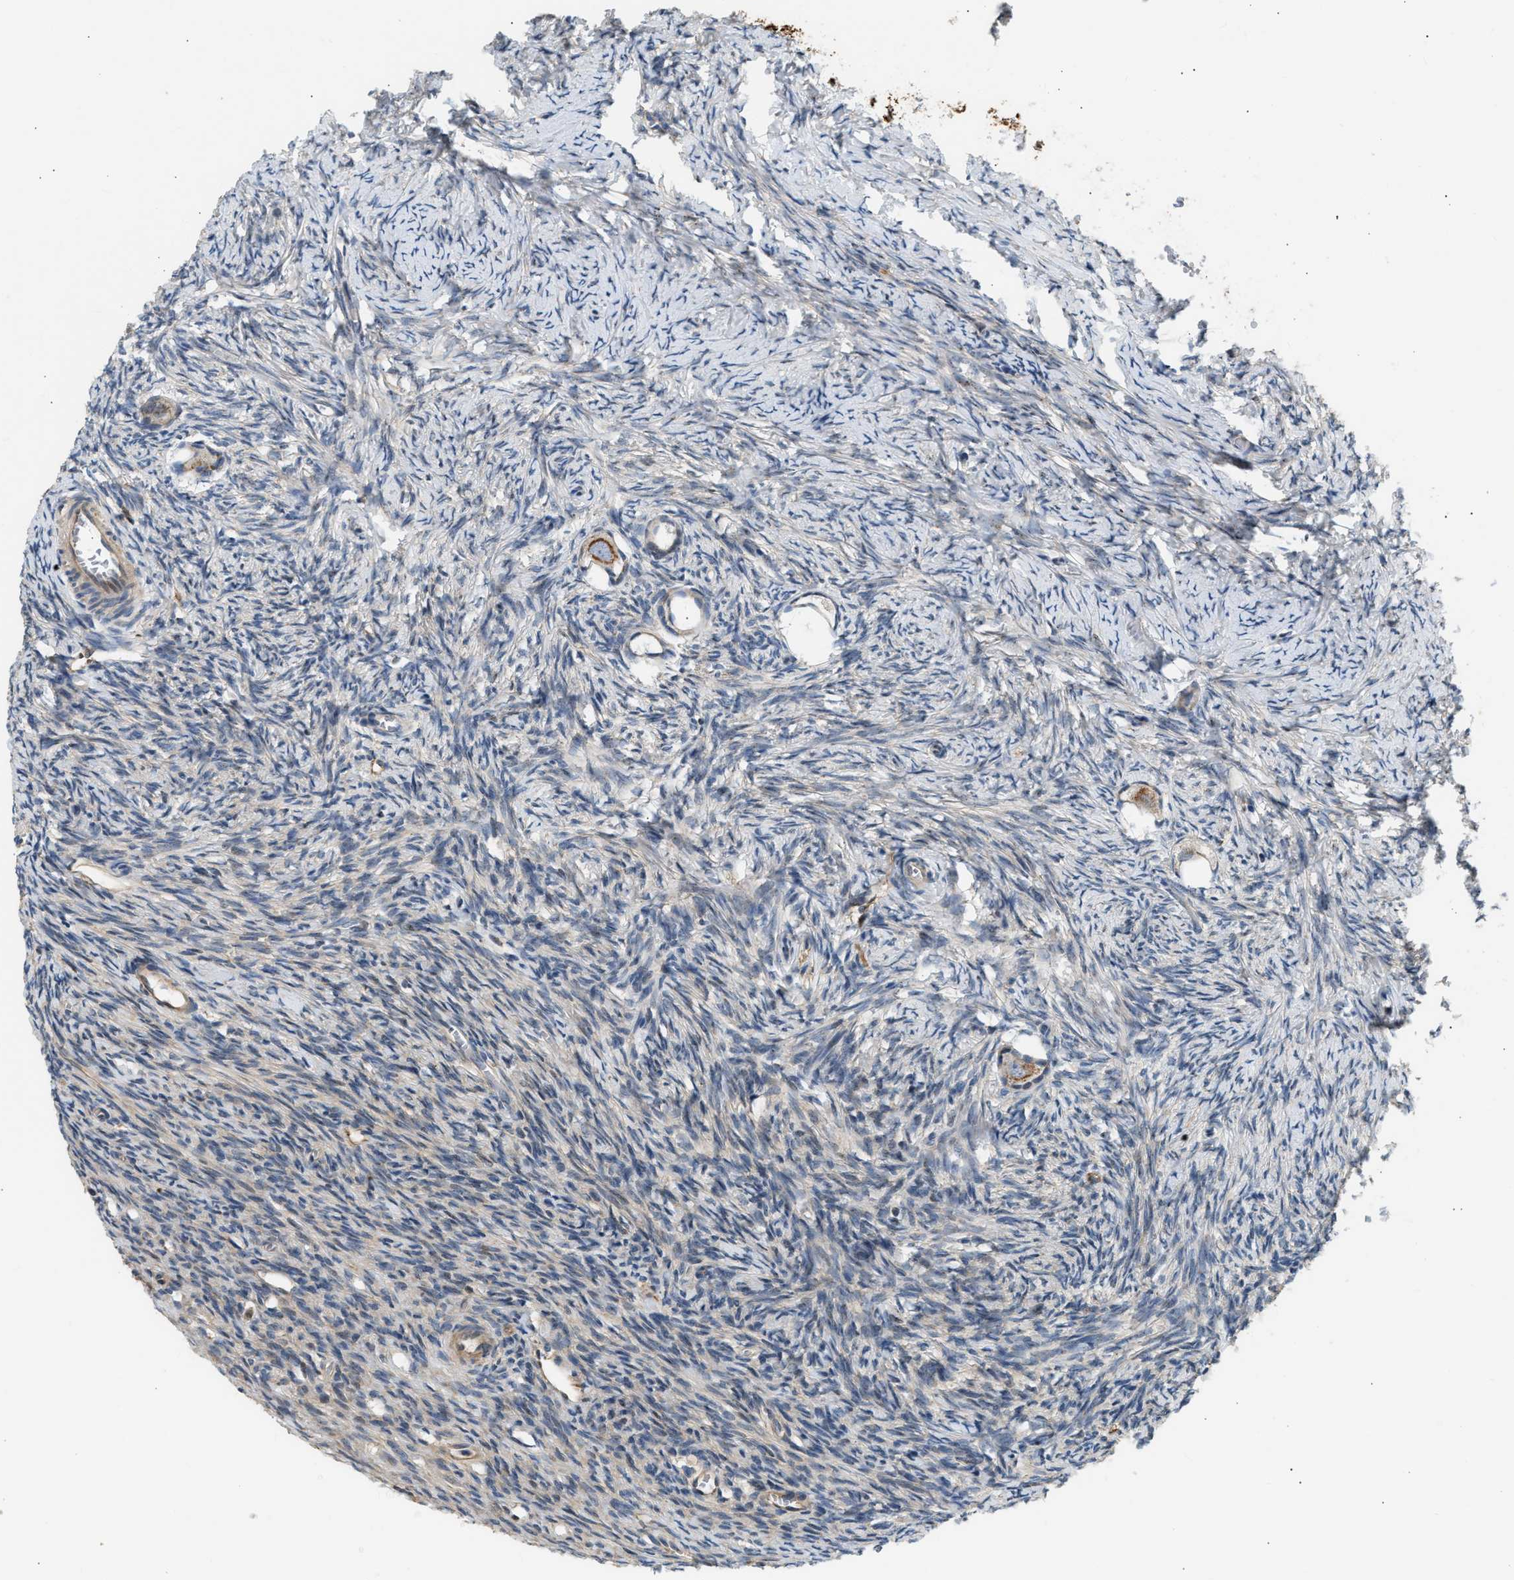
{"staining": {"intensity": "moderate", "quantity": ">75%", "location": "cytoplasmic/membranous"}, "tissue": "ovary", "cell_type": "Follicle cells", "image_type": "normal", "snomed": [{"axis": "morphology", "description": "Normal tissue, NOS"}, {"axis": "topography", "description": "Ovary"}], "caption": "Moderate cytoplasmic/membranous expression for a protein is present in approximately >75% of follicle cells of normal ovary using IHC.", "gene": "WDR31", "patient": {"sex": "female", "age": 27}}